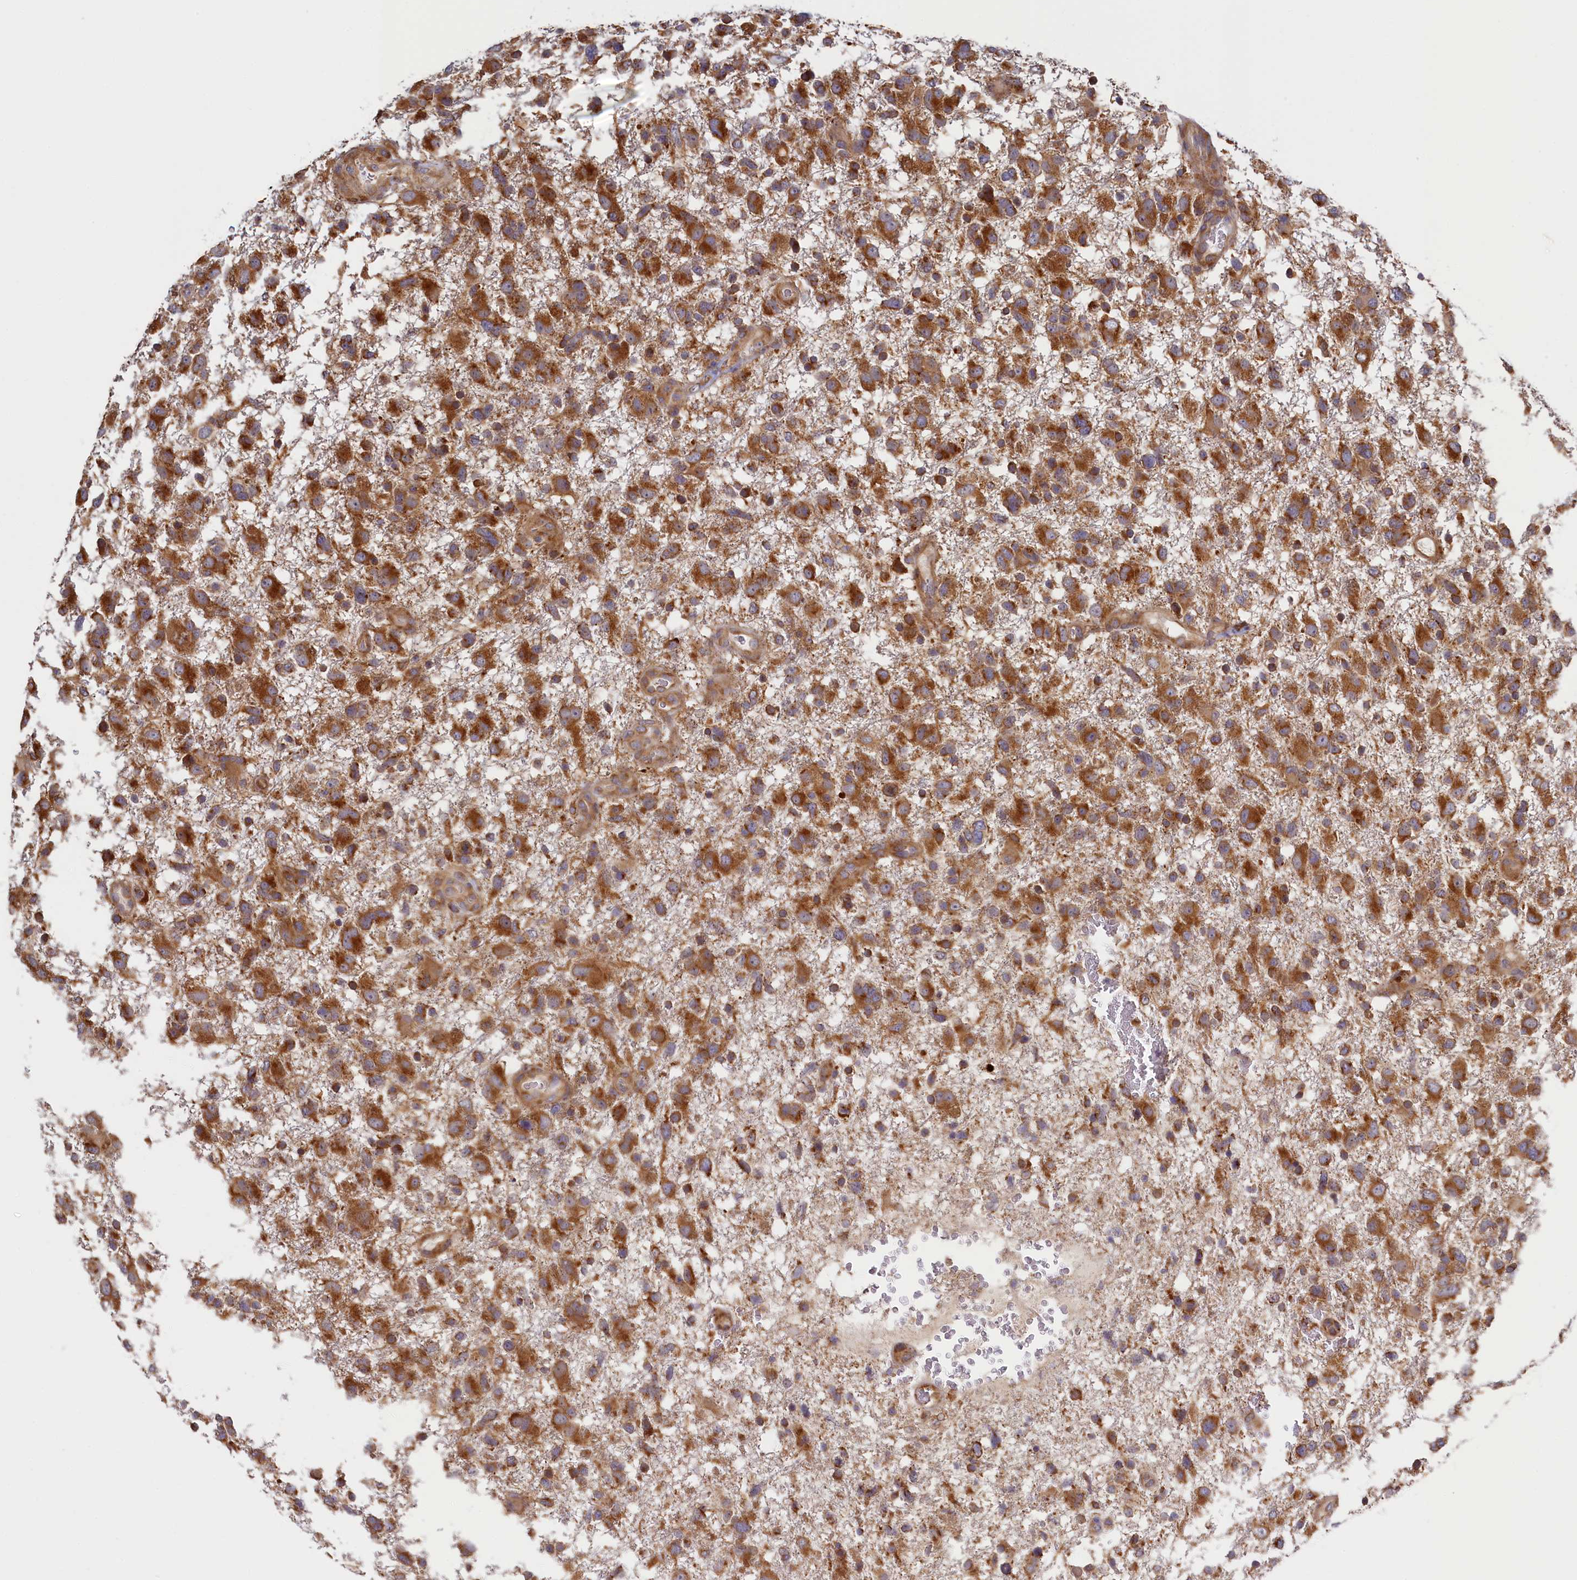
{"staining": {"intensity": "strong", "quantity": ">75%", "location": "cytoplasmic/membranous"}, "tissue": "glioma", "cell_type": "Tumor cells", "image_type": "cancer", "snomed": [{"axis": "morphology", "description": "Glioma, malignant, High grade"}, {"axis": "topography", "description": "Brain"}], "caption": "Protein staining of malignant glioma (high-grade) tissue exhibits strong cytoplasmic/membranous positivity in approximately >75% of tumor cells.", "gene": "CEP44", "patient": {"sex": "male", "age": 61}}